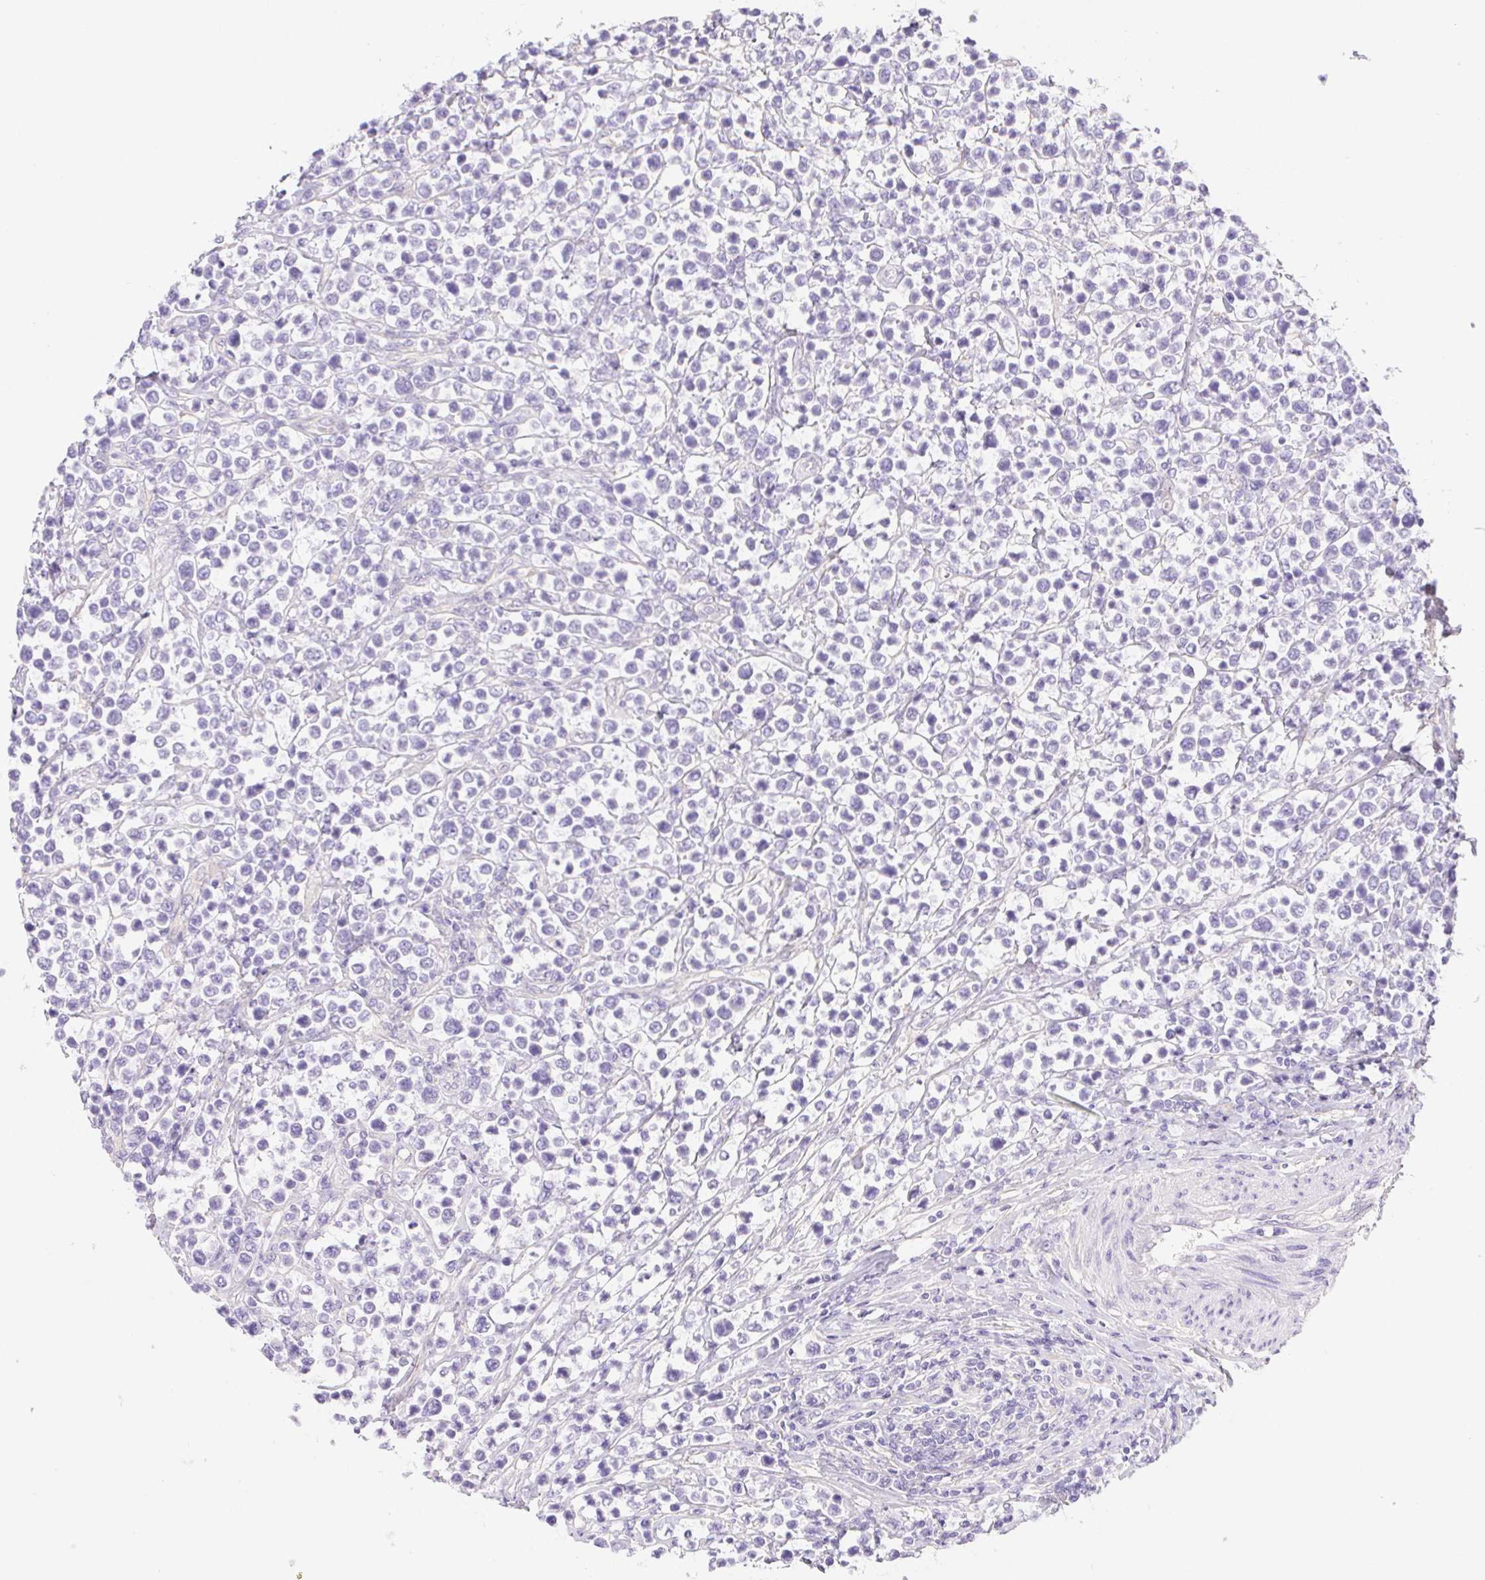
{"staining": {"intensity": "negative", "quantity": "none", "location": "none"}, "tissue": "lymphoma", "cell_type": "Tumor cells", "image_type": "cancer", "snomed": [{"axis": "morphology", "description": "Malignant lymphoma, non-Hodgkin's type, High grade"}, {"axis": "topography", "description": "Soft tissue"}], "caption": "Protein analysis of high-grade malignant lymphoma, non-Hodgkin's type shows no significant positivity in tumor cells.", "gene": "PNLIP", "patient": {"sex": "female", "age": 56}}